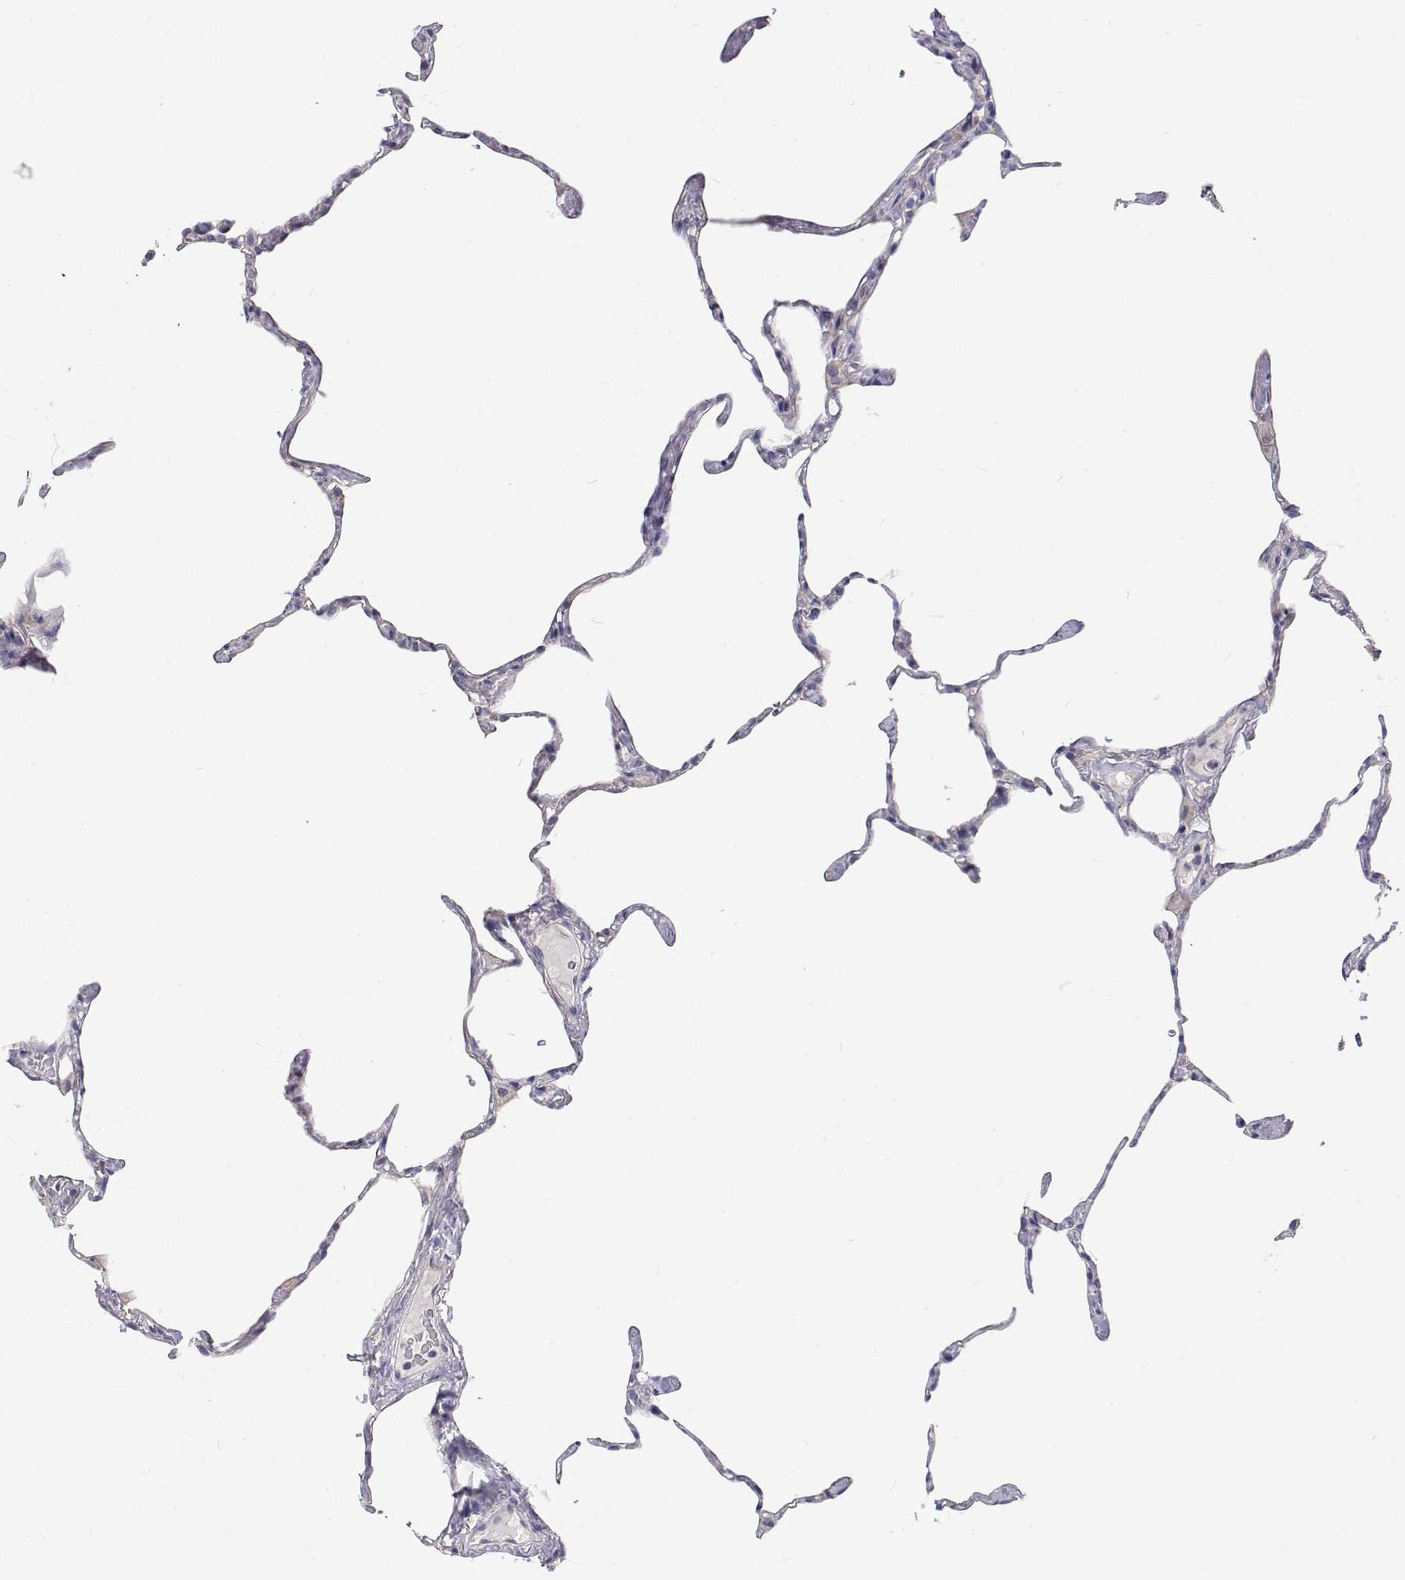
{"staining": {"intensity": "negative", "quantity": "none", "location": "none"}, "tissue": "lung", "cell_type": "Alveolar cells", "image_type": "normal", "snomed": [{"axis": "morphology", "description": "Normal tissue, NOS"}, {"axis": "topography", "description": "Lung"}], "caption": "The IHC micrograph has no significant positivity in alveolar cells of lung.", "gene": "MYPN", "patient": {"sex": "male", "age": 65}}